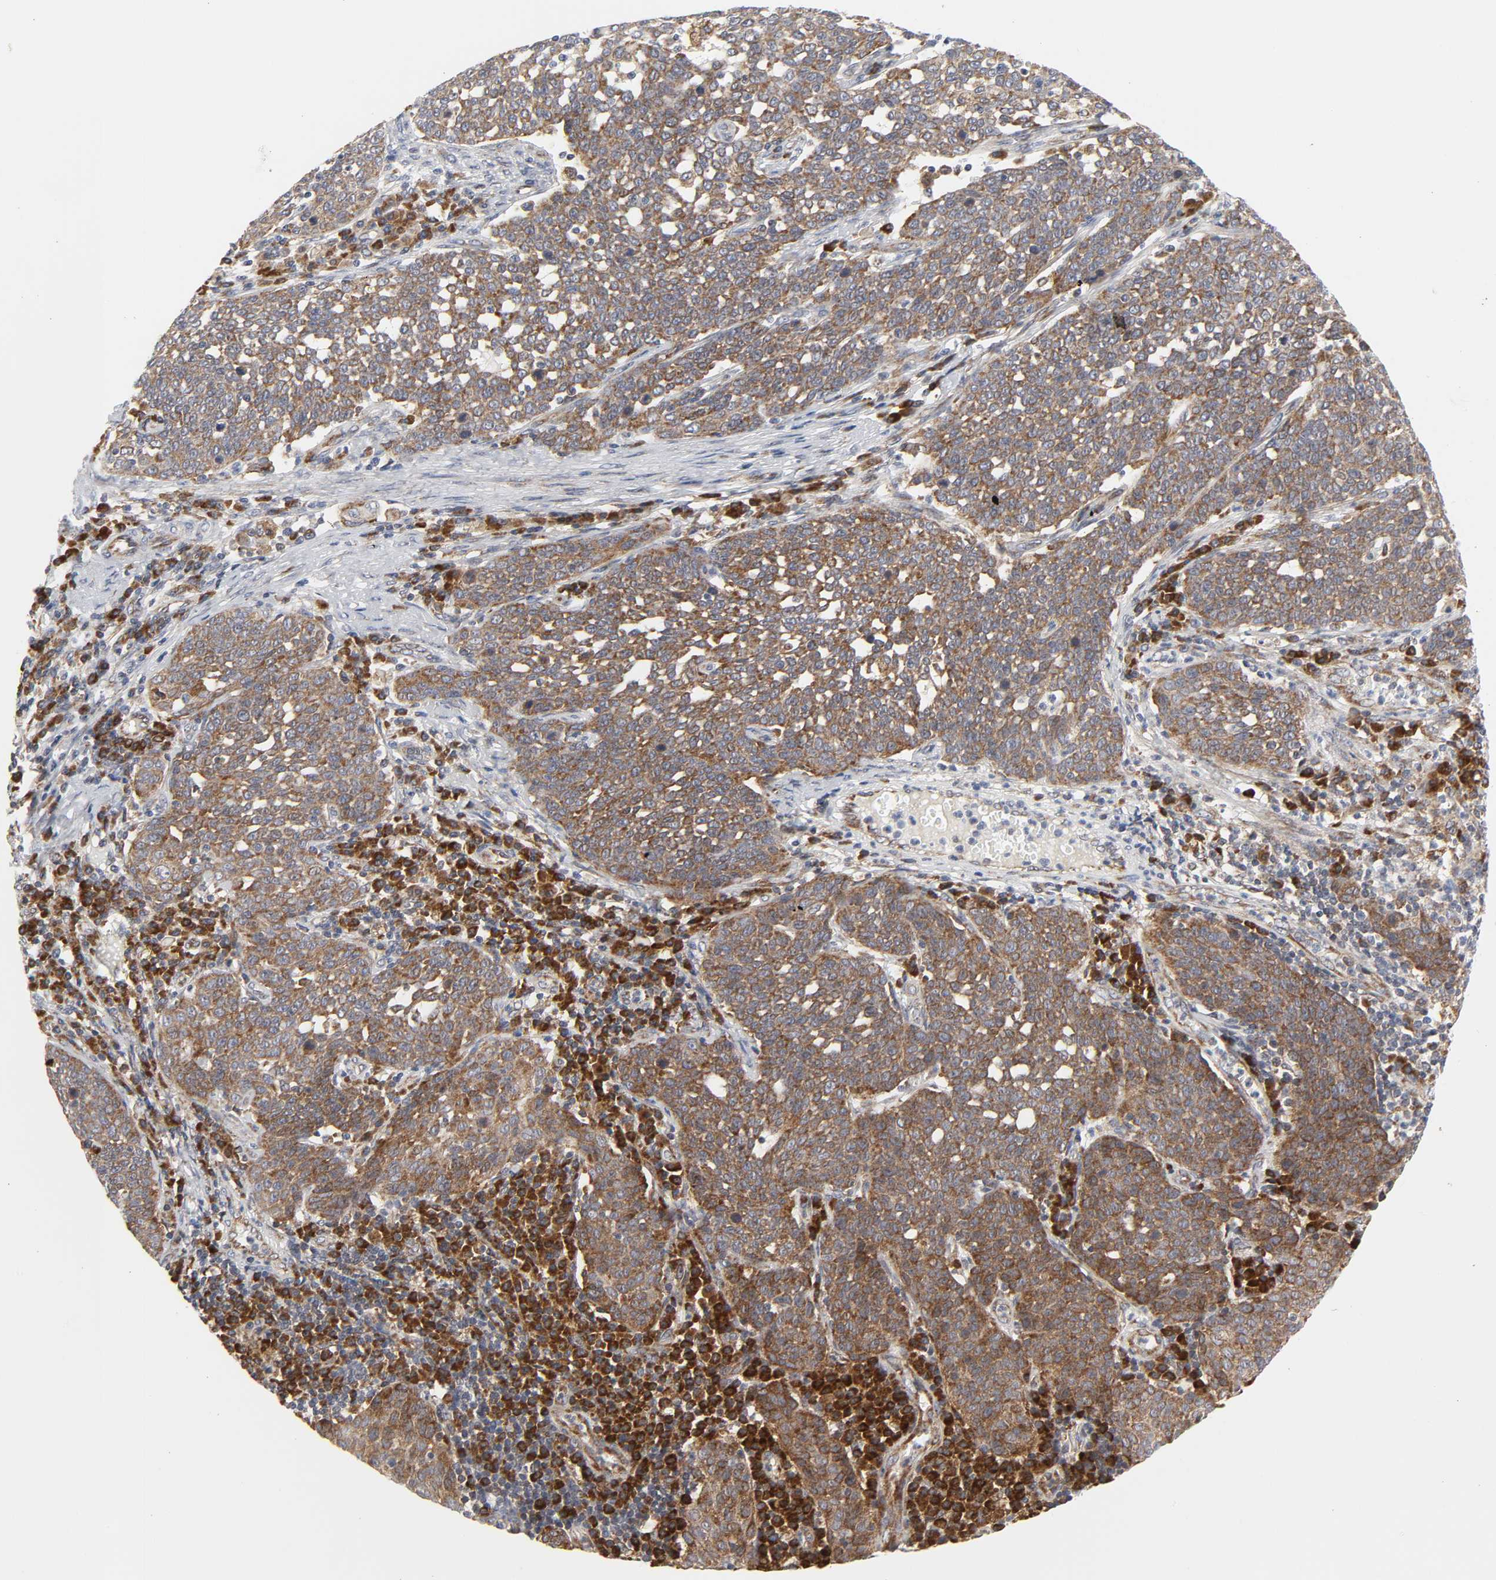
{"staining": {"intensity": "moderate", "quantity": ">75%", "location": "cytoplasmic/membranous"}, "tissue": "cervical cancer", "cell_type": "Tumor cells", "image_type": "cancer", "snomed": [{"axis": "morphology", "description": "Squamous cell carcinoma, NOS"}, {"axis": "topography", "description": "Cervix"}], "caption": "Immunohistochemical staining of human cervical cancer shows medium levels of moderate cytoplasmic/membranous positivity in approximately >75% of tumor cells.", "gene": "BAX", "patient": {"sex": "female", "age": 34}}